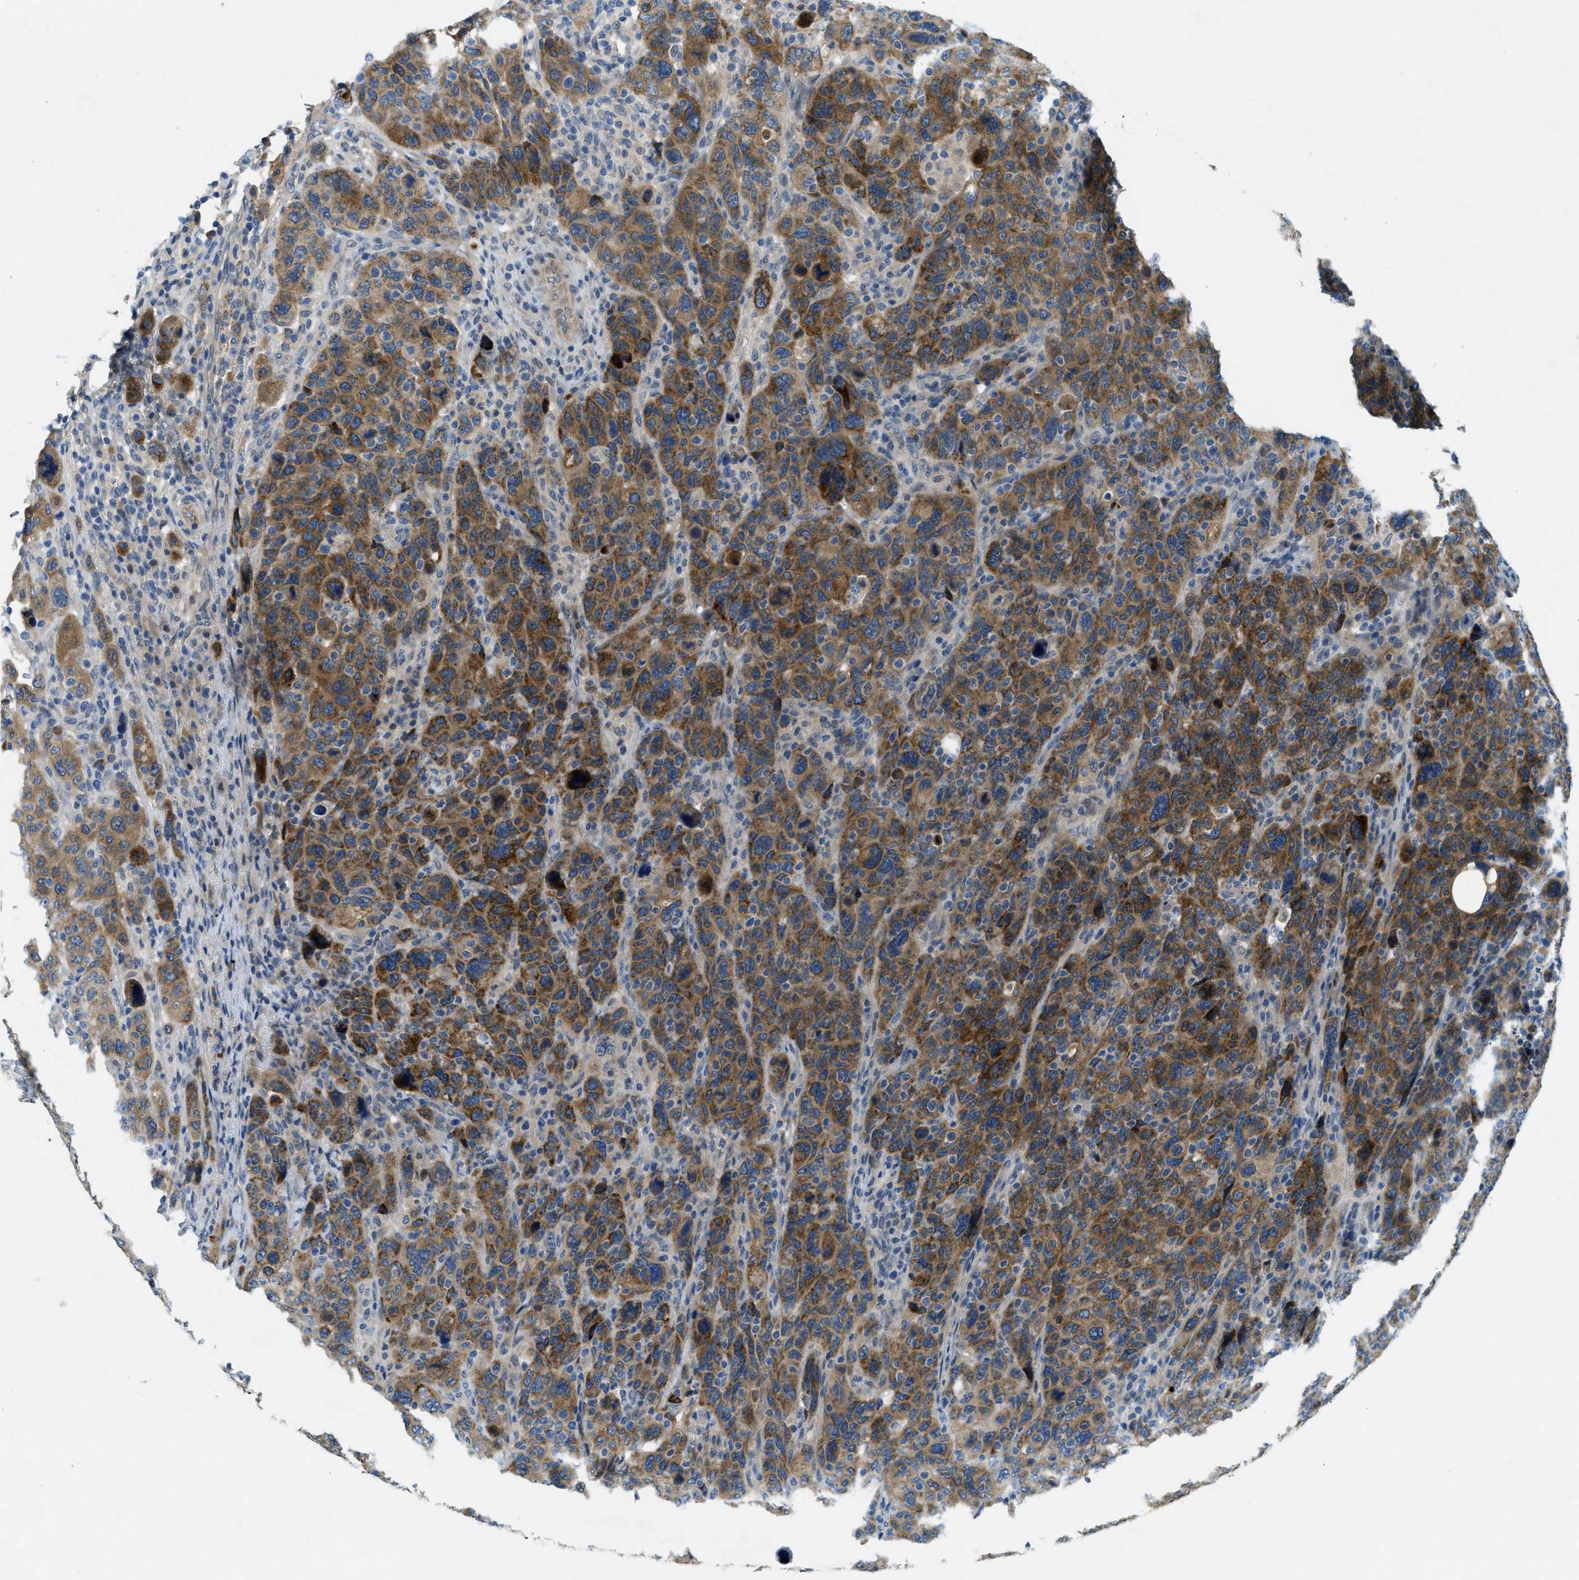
{"staining": {"intensity": "moderate", "quantity": ">75%", "location": "cytoplasmic/membranous"}, "tissue": "breast cancer", "cell_type": "Tumor cells", "image_type": "cancer", "snomed": [{"axis": "morphology", "description": "Duct carcinoma"}, {"axis": "topography", "description": "Breast"}], "caption": "A brown stain labels moderate cytoplasmic/membranous expression of a protein in breast cancer (infiltrating ductal carcinoma) tumor cells.", "gene": "SNX14", "patient": {"sex": "female", "age": 37}}